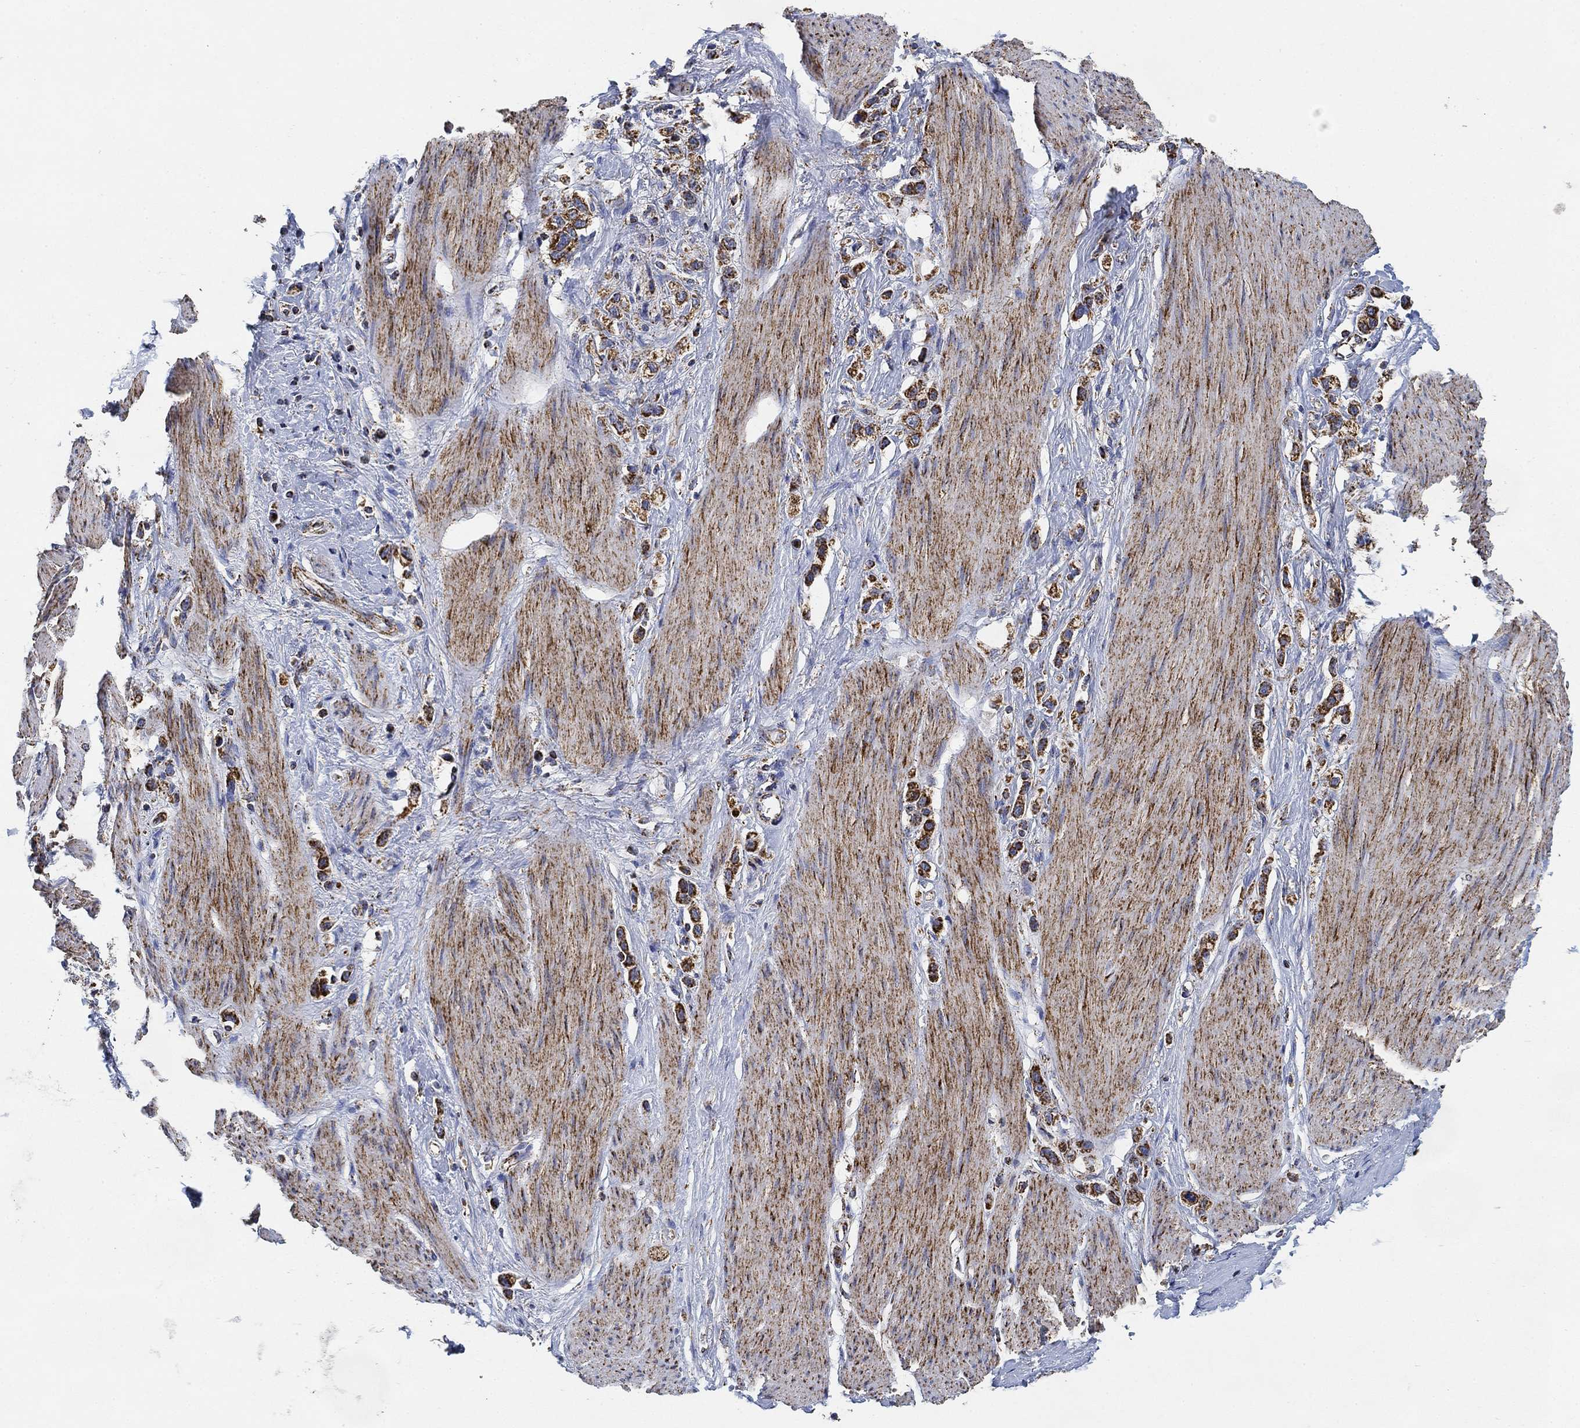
{"staining": {"intensity": "strong", "quantity": "25%-75%", "location": "cytoplasmic/membranous"}, "tissue": "stomach cancer", "cell_type": "Tumor cells", "image_type": "cancer", "snomed": [{"axis": "morphology", "description": "Normal tissue, NOS"}, {"axis": "morphology", "description": "Adenocarcinoma, NOS"}, {"axis": "morphology", "description": "Adenocarcinoma, High grade"}, {"axis": "topography", "description": "Stomach, upper"}, {"axis": "topography", "description": "Stomach"}], "caption": "A brown stain shows strong cytoplasmic/membranous expression of a protein in high-grade adenocarcinoma (stomach) tumor cells. (brown staining indicates protein expression, while blue staining denotes nuclei).", "gene": "NDUFS3", "patient": {"sex": "female", "age": 65}}